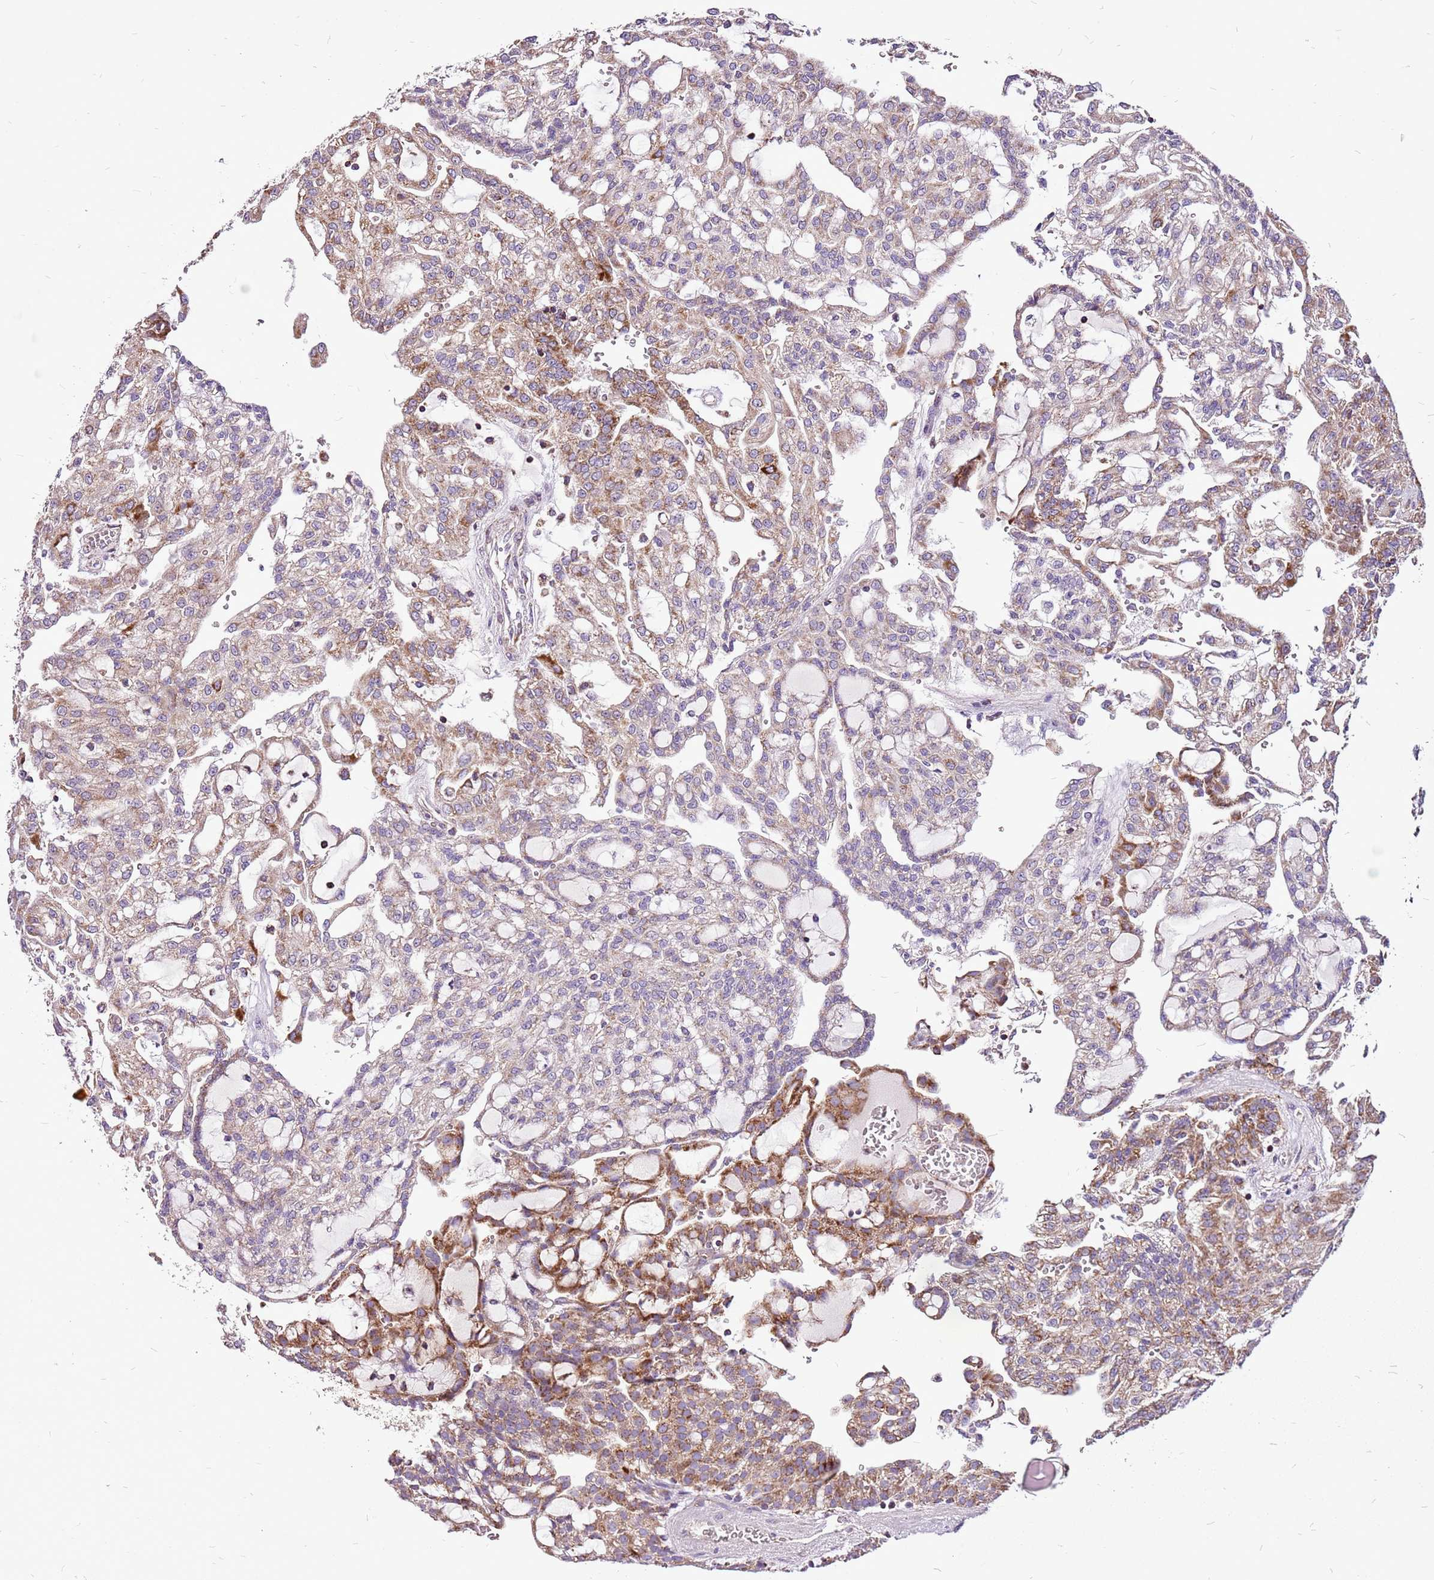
{"staining": {"intensity": "moderate", "quantity": "25%-75%", "location": "cytoplasmic/membranous"}, "tissue": "renal cancer", "cell_type": "Tumor cells", "image_type": "cancer", "snomed": [{"axis": "morphology", "description": "Adenocarcinoma, NOS"}, {"axis": "topography", "description": "Kidney"}], "caption": "A brown stain shows moderate cytoplasmic/membranous expression of a protein in human renal cancer tumor cells.", "gene": "GCDH", "patient": {"sex": "male", "age": 63}}